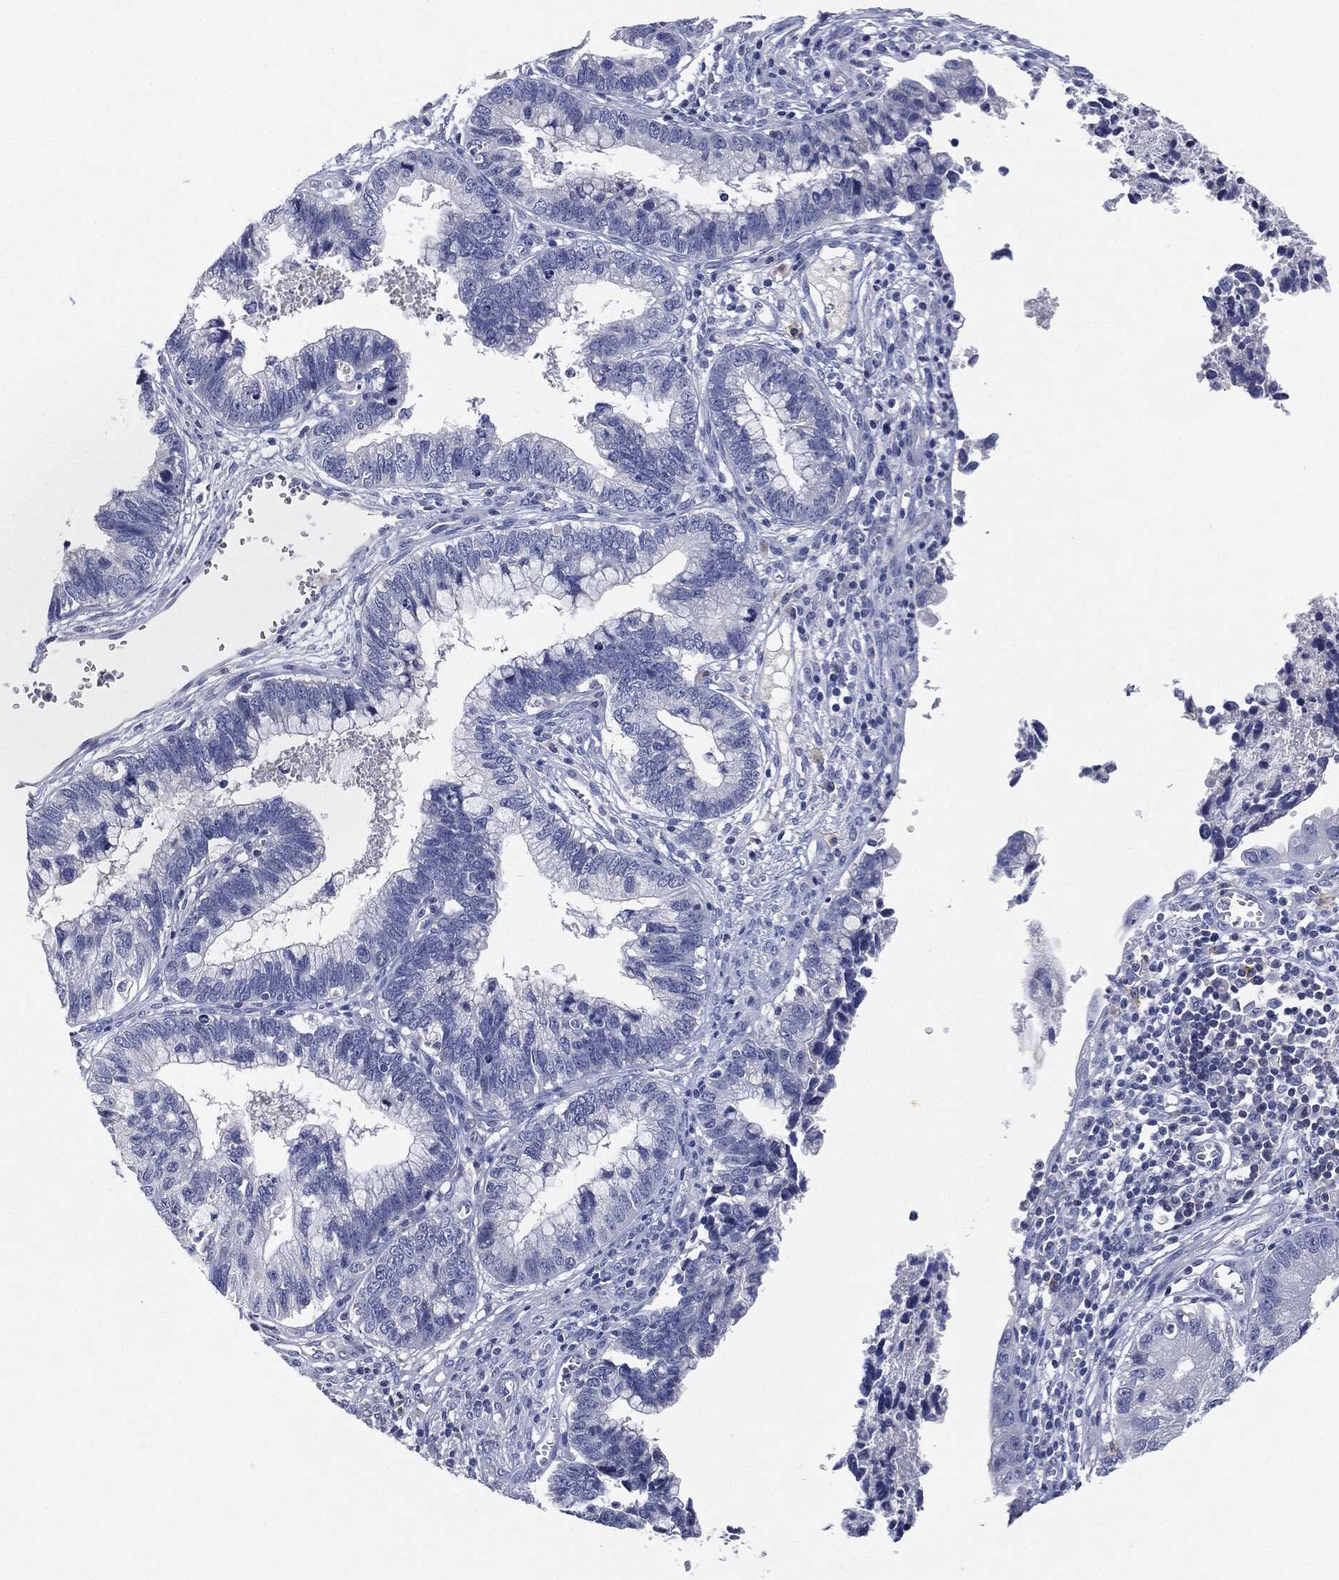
{"staining": {"intensity": "negative", "quantity": "none", "location": "none"}, "tissue": "cervical cancer", "cell_type": "Tumor cells", "image_type": "cancer", "snomed": [{"axis": "morphology", "description": "Adenocarcinoma, NOS"}, {"axis": "topography", "description": "Cervix"}], "caption": "The micrograph exhibits no significant staining in tumor cells of cervical cancer.", "gene": "NTRK1", "patient": {"sex": "female", "age": 44}}